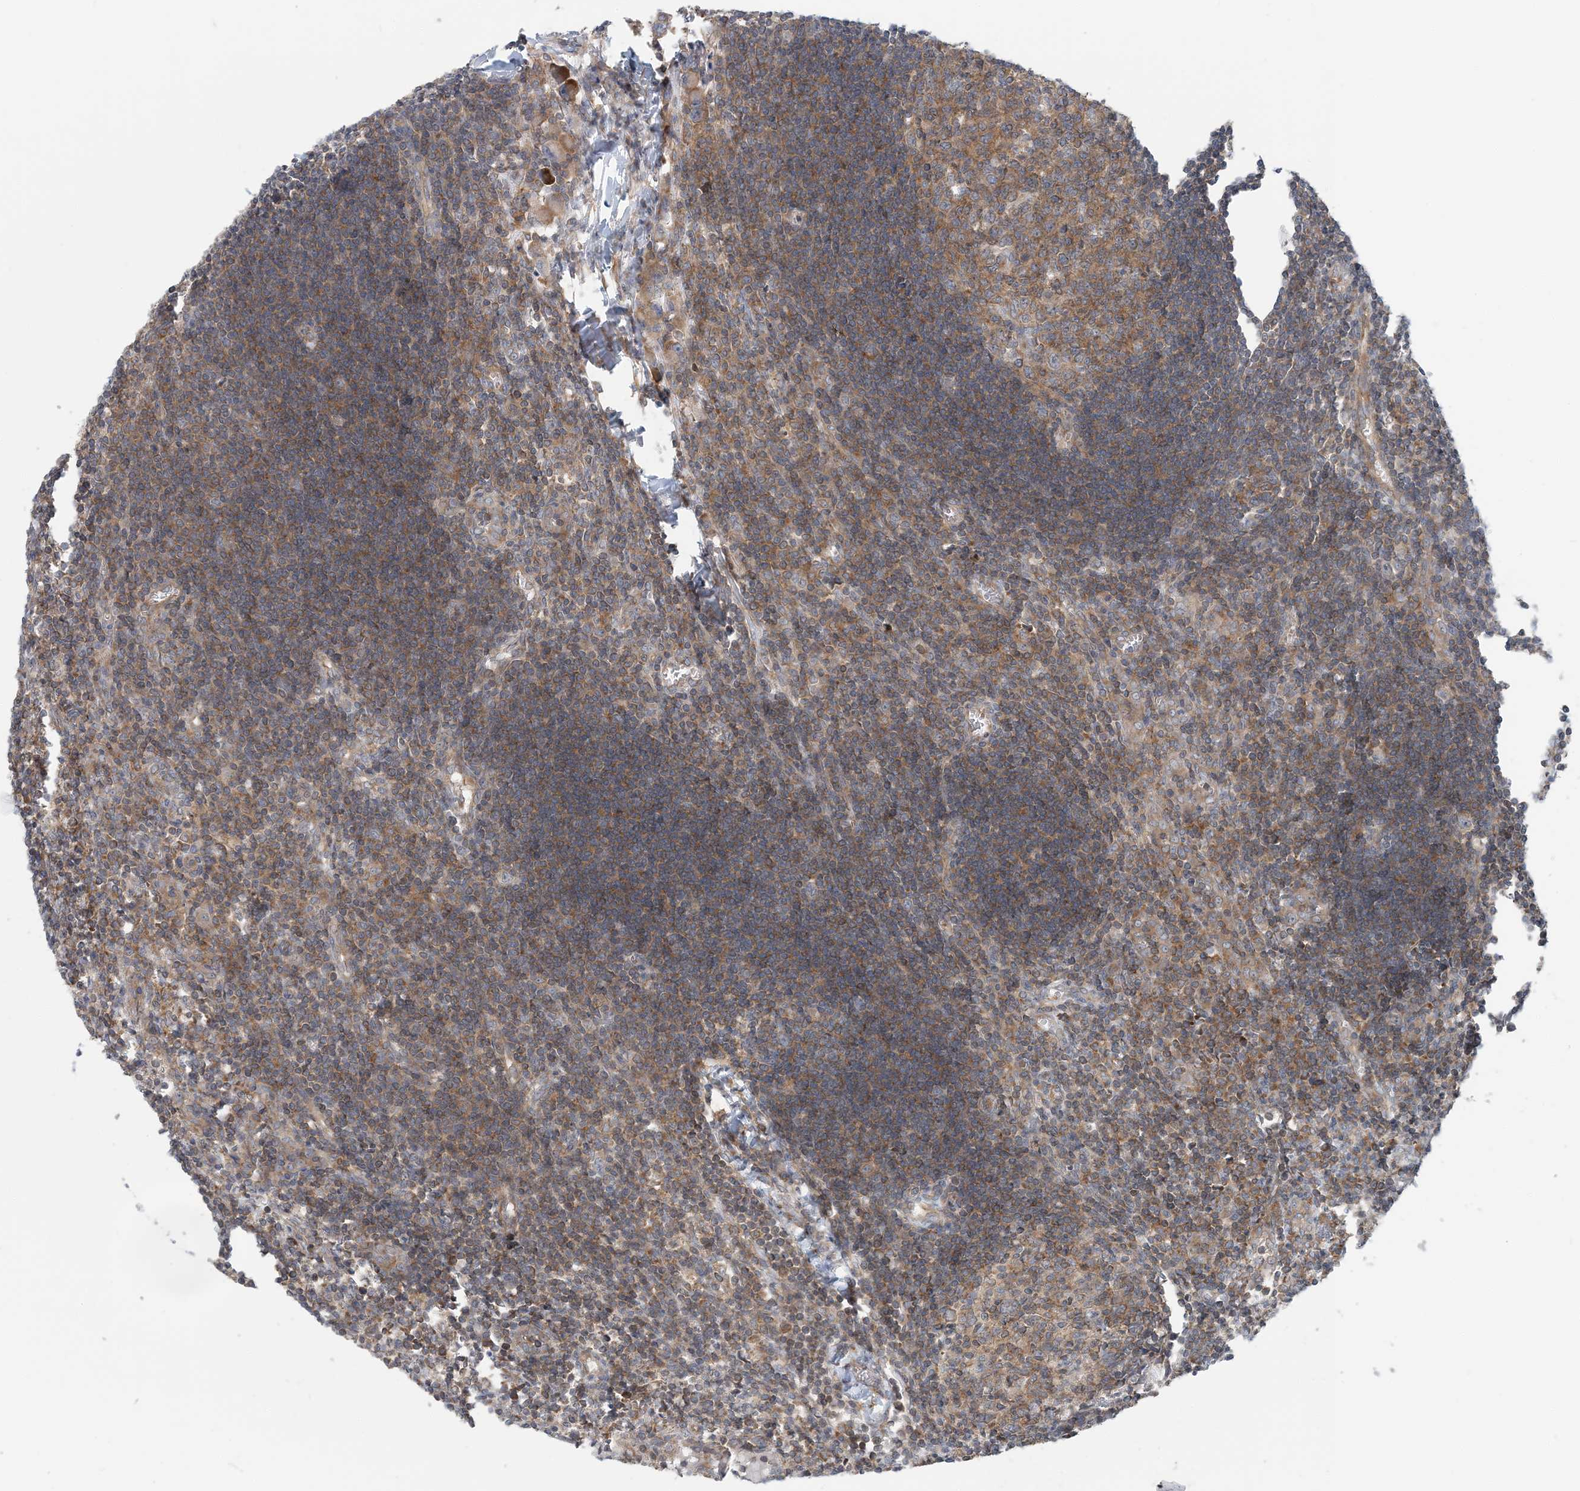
{"staining": {"intensity": "moderate", "quantity": ">75%", "location": "cytoplasmic/membranous"}, "tissue": "lymph node", "cell_type": "Germinal center cells", "image_type": "normal", "snomed": [{"axis": "morphology", "description": "Normal tissue, NOS"}, {"axis": "morphology", "description": "Malignant melanoma, Metastatic site"}, {"axis": "topography", "description": "Lymph node"}], "caption": "Immunohistochemical staining of benign lymph node shows moderate cytoplasmic/membranous protein positivity in approximately >75% of germinal center cells. Ihc stains the protein in brown and the nuclei are stained blue.", "gene": "ATP13A2", "patient": {"sex": "male", "age": 41}}